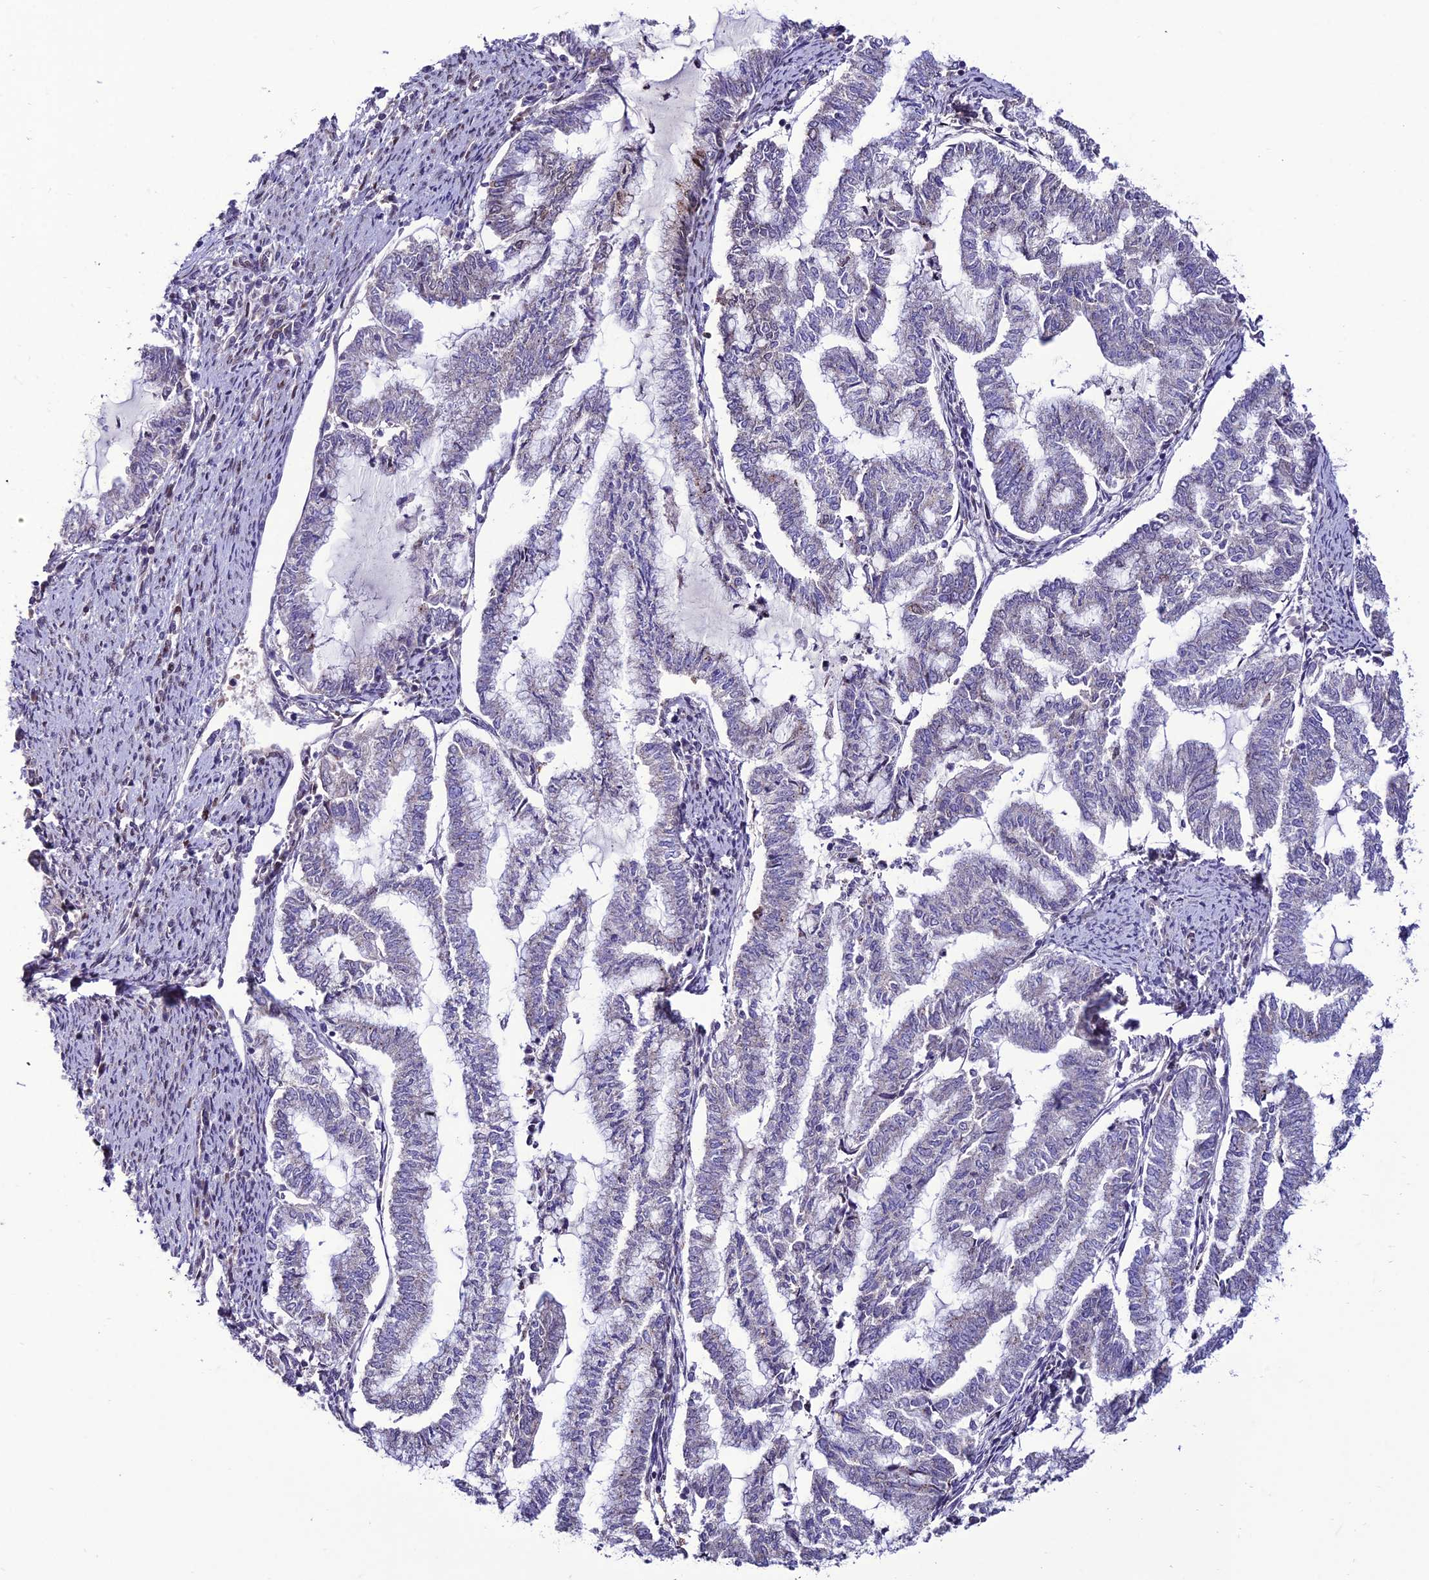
{"staining": {"intensity": "negative", "quantity": "none", "location": "none"}, "tissue": "endometrial cancer", "cell_type": "Tumor cells", "image_type": "cancer", "snomed": [{"axis": "morphology", "description": "Adenocarcinoma, NOS"}, {"axis": "topography", "description": "Endometrium"}], "caption": "This is an immunohistochemistry micrograph of endometrial cancer (adenocarcinoma). There is no expression in tumor cells.", "gene": "ZNF707", "patient": {"sex": "female", "age": 79}}